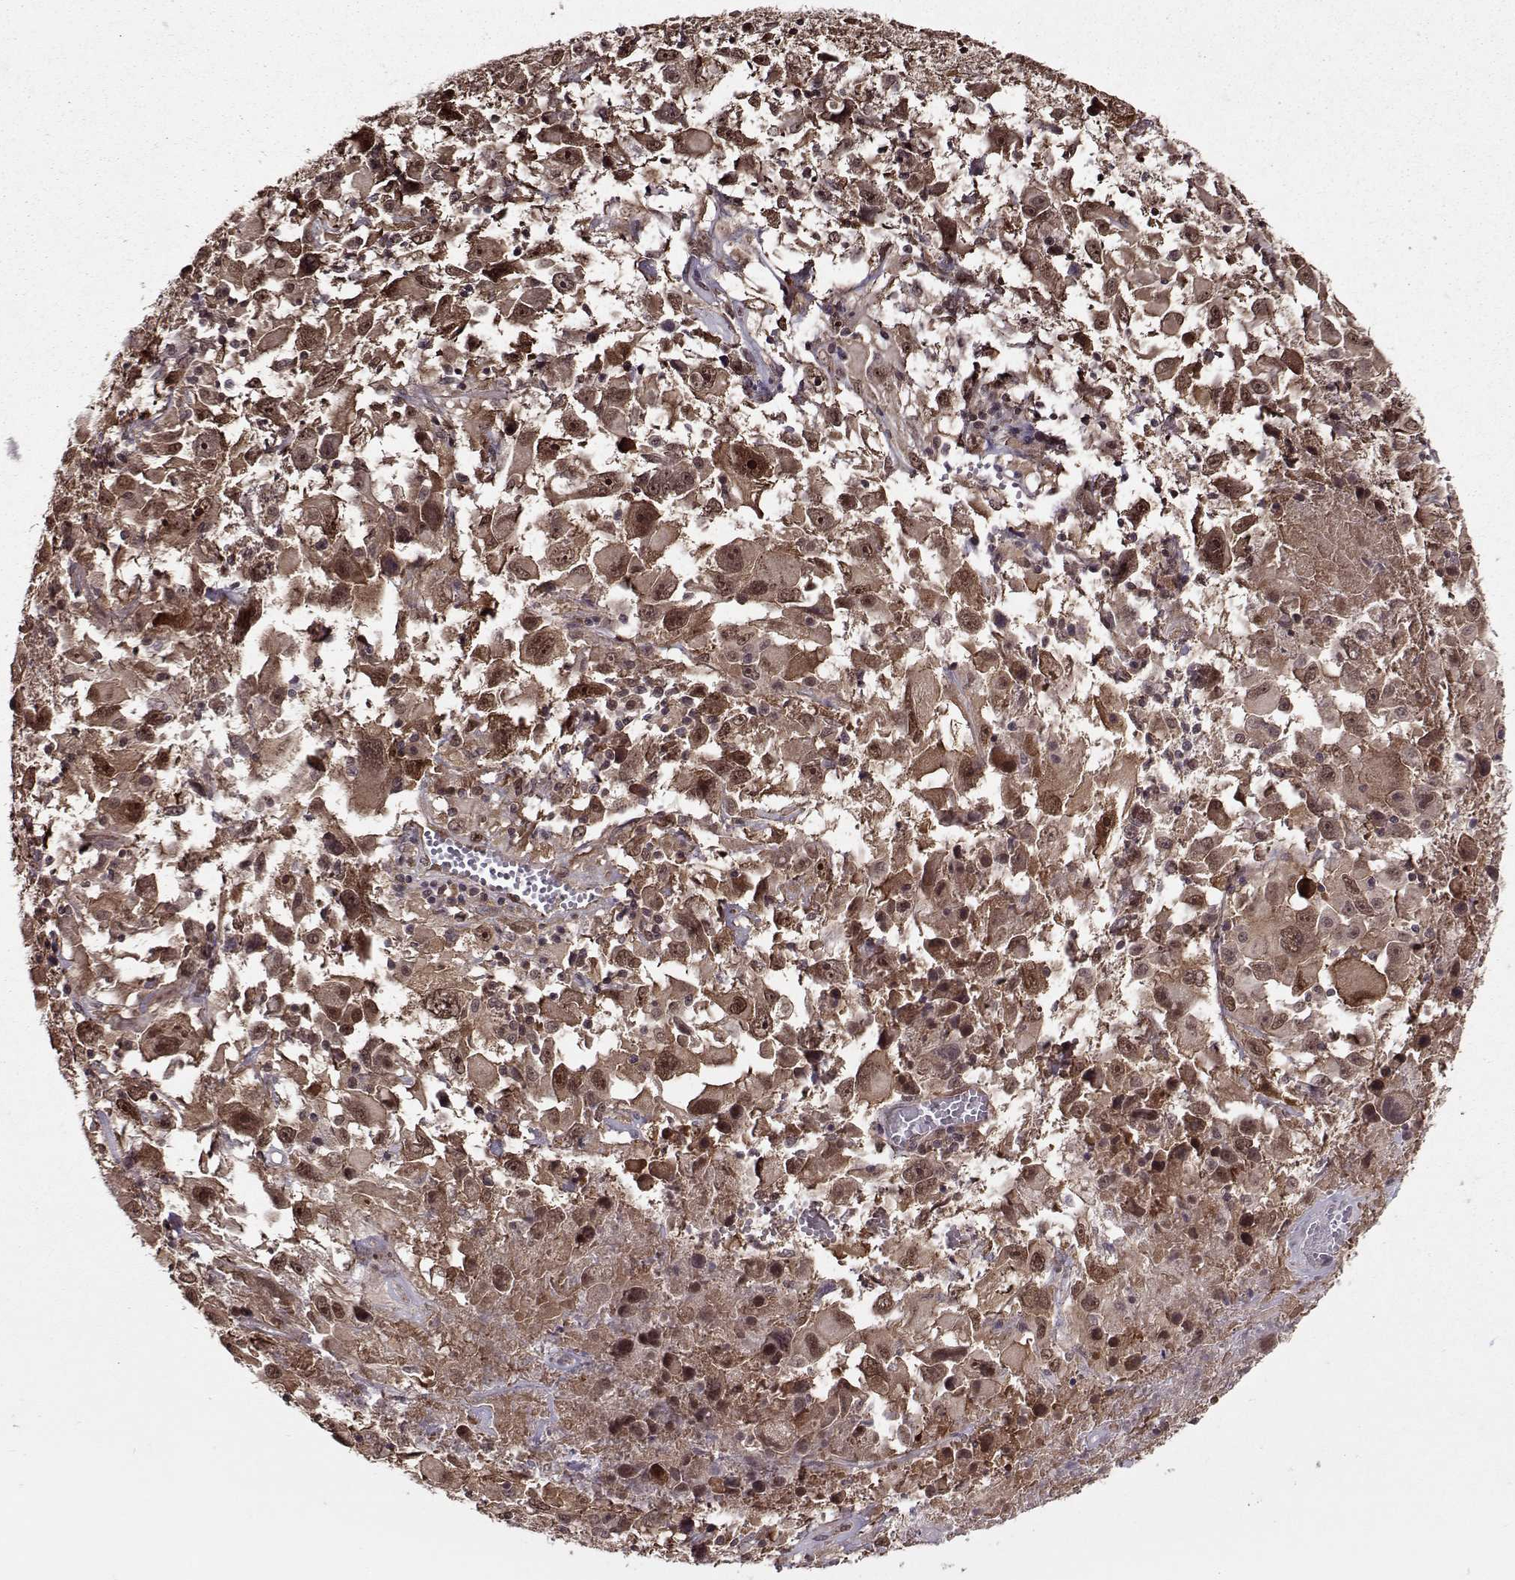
{"staining": {"intensity": "moderate", "quantity": ">75%", "location": "cytoplasmic/membranous,nuclear"}, "tissue": "melanoma", "cell_type": "Tumor cells", "image_type": "cancer", "snomed": [{"axis": "morphology", "description": "Malignant melanoma, Metastatic site"}, {"axis": "topography", "description": "Soft tissue"}], "caption": "Immunohistochemistry of melanoma shows medium levels of moderate cytoplasmic/membranous and nuclear positivity in approximately >75% of tumor cells.", "gene": "PPP2R2A", "patient": {"sex": "male", "age": 50}}